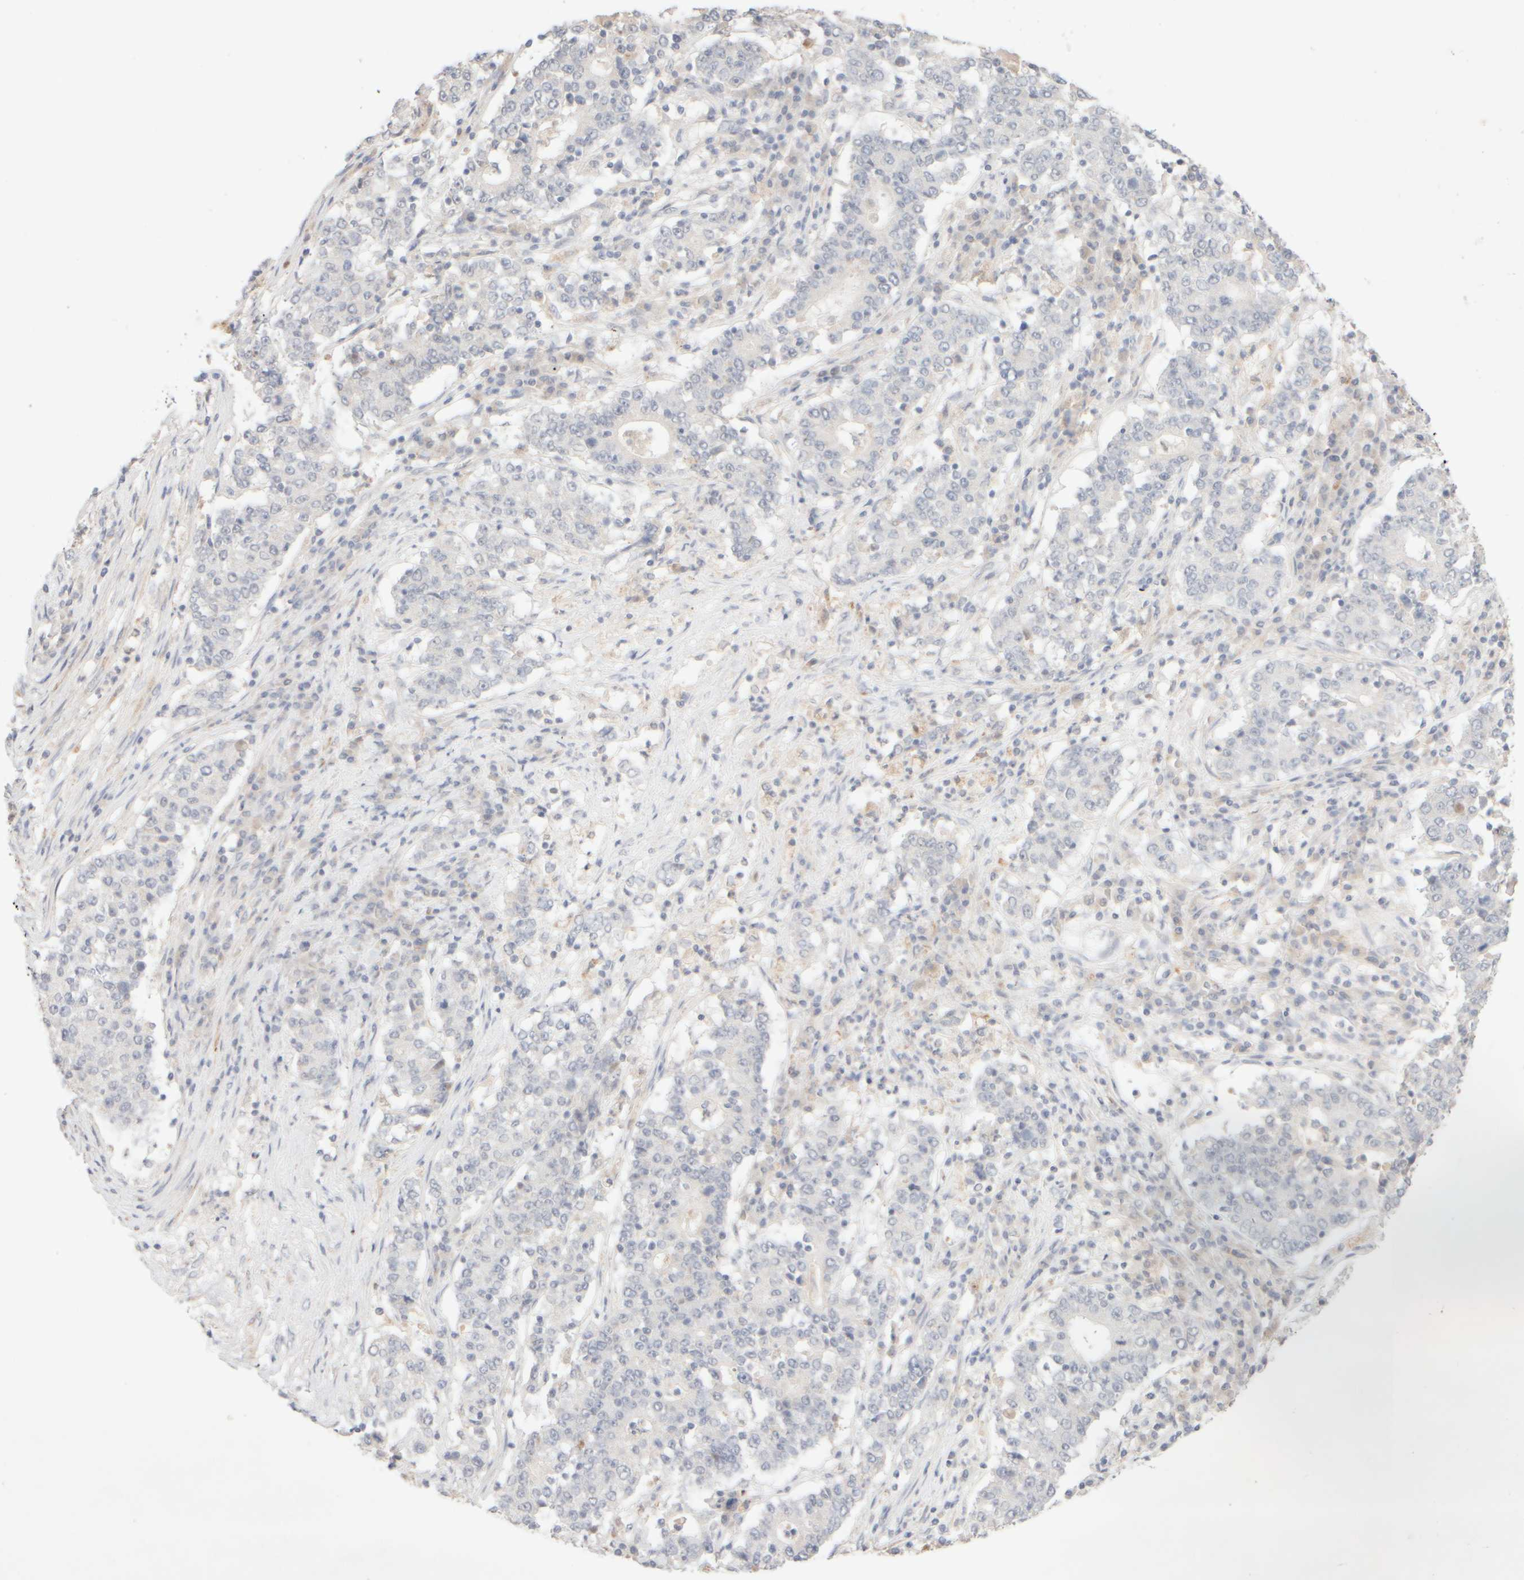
{"staining": {"intensity": "negative", "quantity": "none", "location": "none"}, "tissue": "stomach cancer", "cell_type": "Tumor cells", "image_type": "cancer", "snomed": [{"axis": "morphology", "description": "Adenocarcinoma, NOS"}, {"axis": "topography", "description": "Stomach"}], "caption": "Histopathology image shows no protein positivity in tumor cells of stomach cancer tissue. (DAB (3,3'-diaminobenzidine) immunohistochemistry visualized using brightfield microscopy, high magnification).", "gene": "SNTB1", "patient": {"sex": "male", "age": 59}}